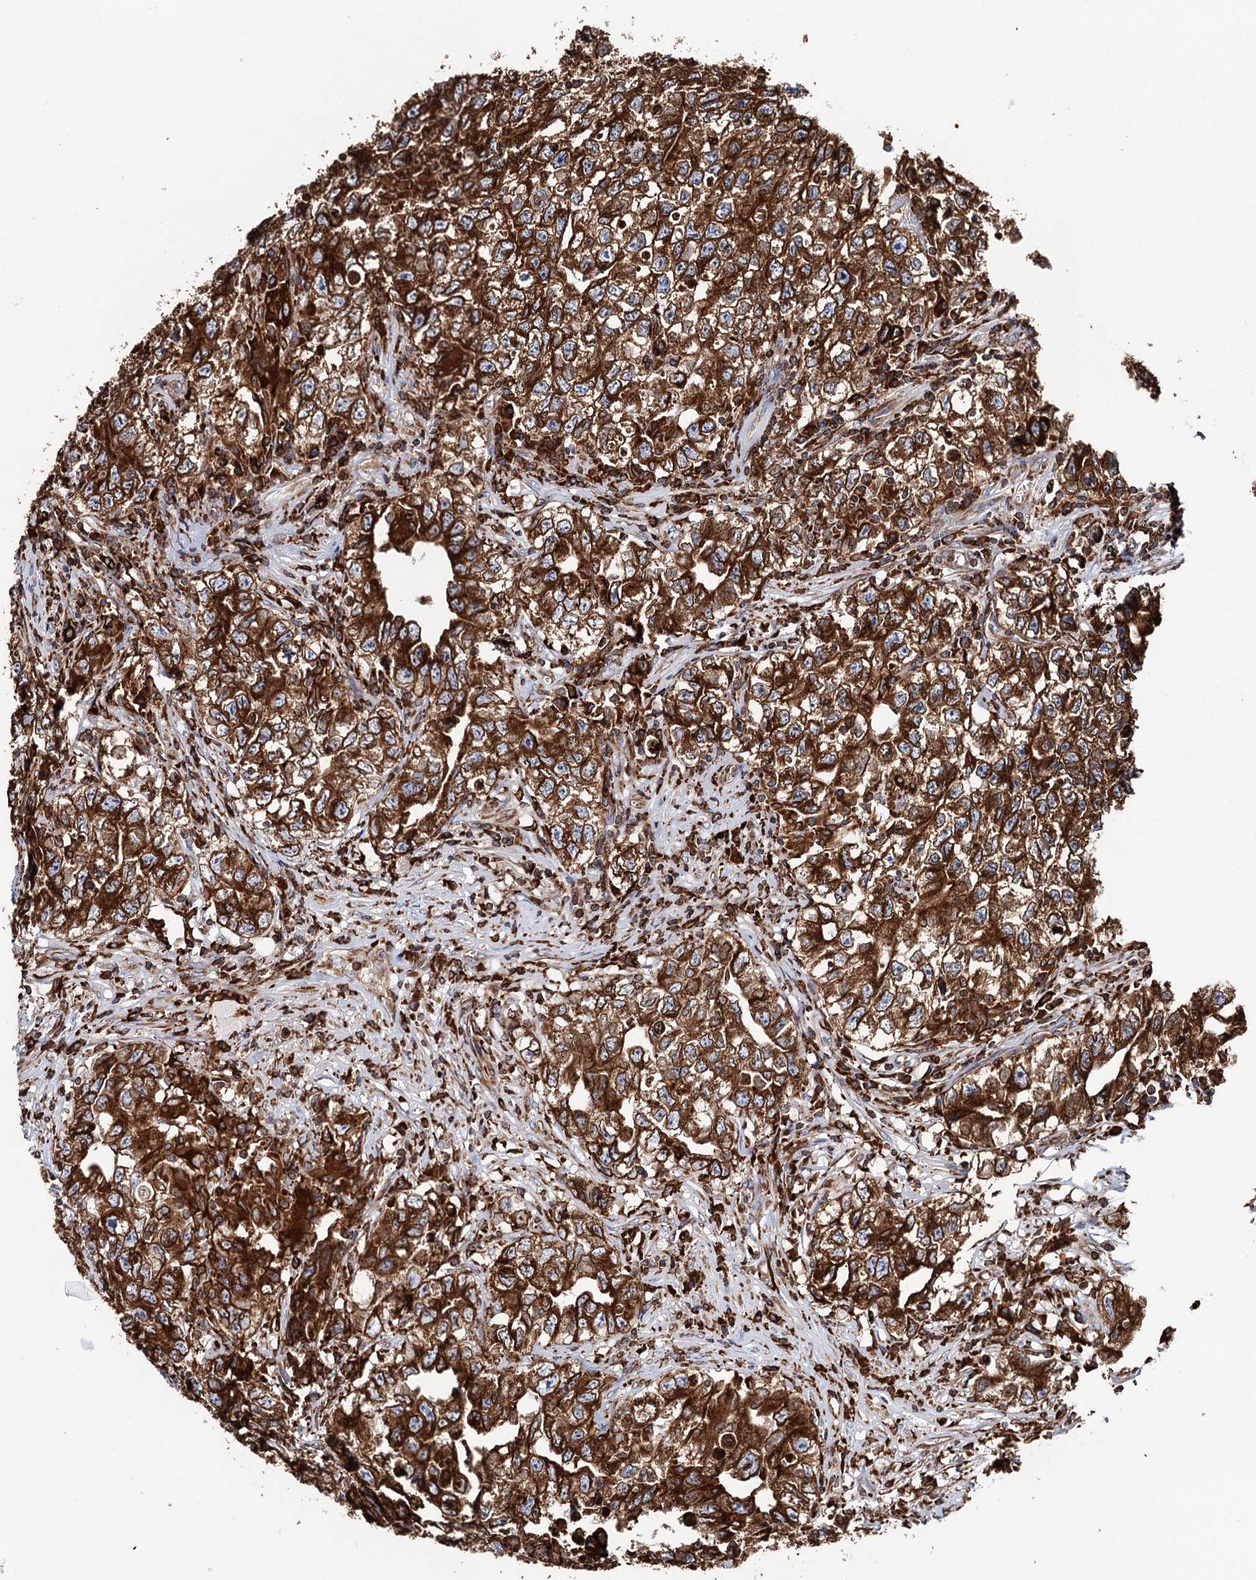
{"staining": {"intensity": "strong", "quantity": ">75%", "location": "cytoplasmic/membranous"}, "tissue": "testis cancer", "cell_type": "Tumor cells", "image_type": "cancer", "snomed": [{"axis": "morphology", "description": "Seminoma, NOS"}, {"axis": "morphology", "description": "Carcinoma, Embryonal, NOS"}, {"axis": "topography", "description": "Testis"}], "caption": "Immunohistochemistry (IHC) (DAB) staining of testis cancer displays strong cytoplasmic/membranous protein positivity in about >75% of tumor cells.", "gene": "ERP29", "patient": {"sex": "male", "age": 43}}